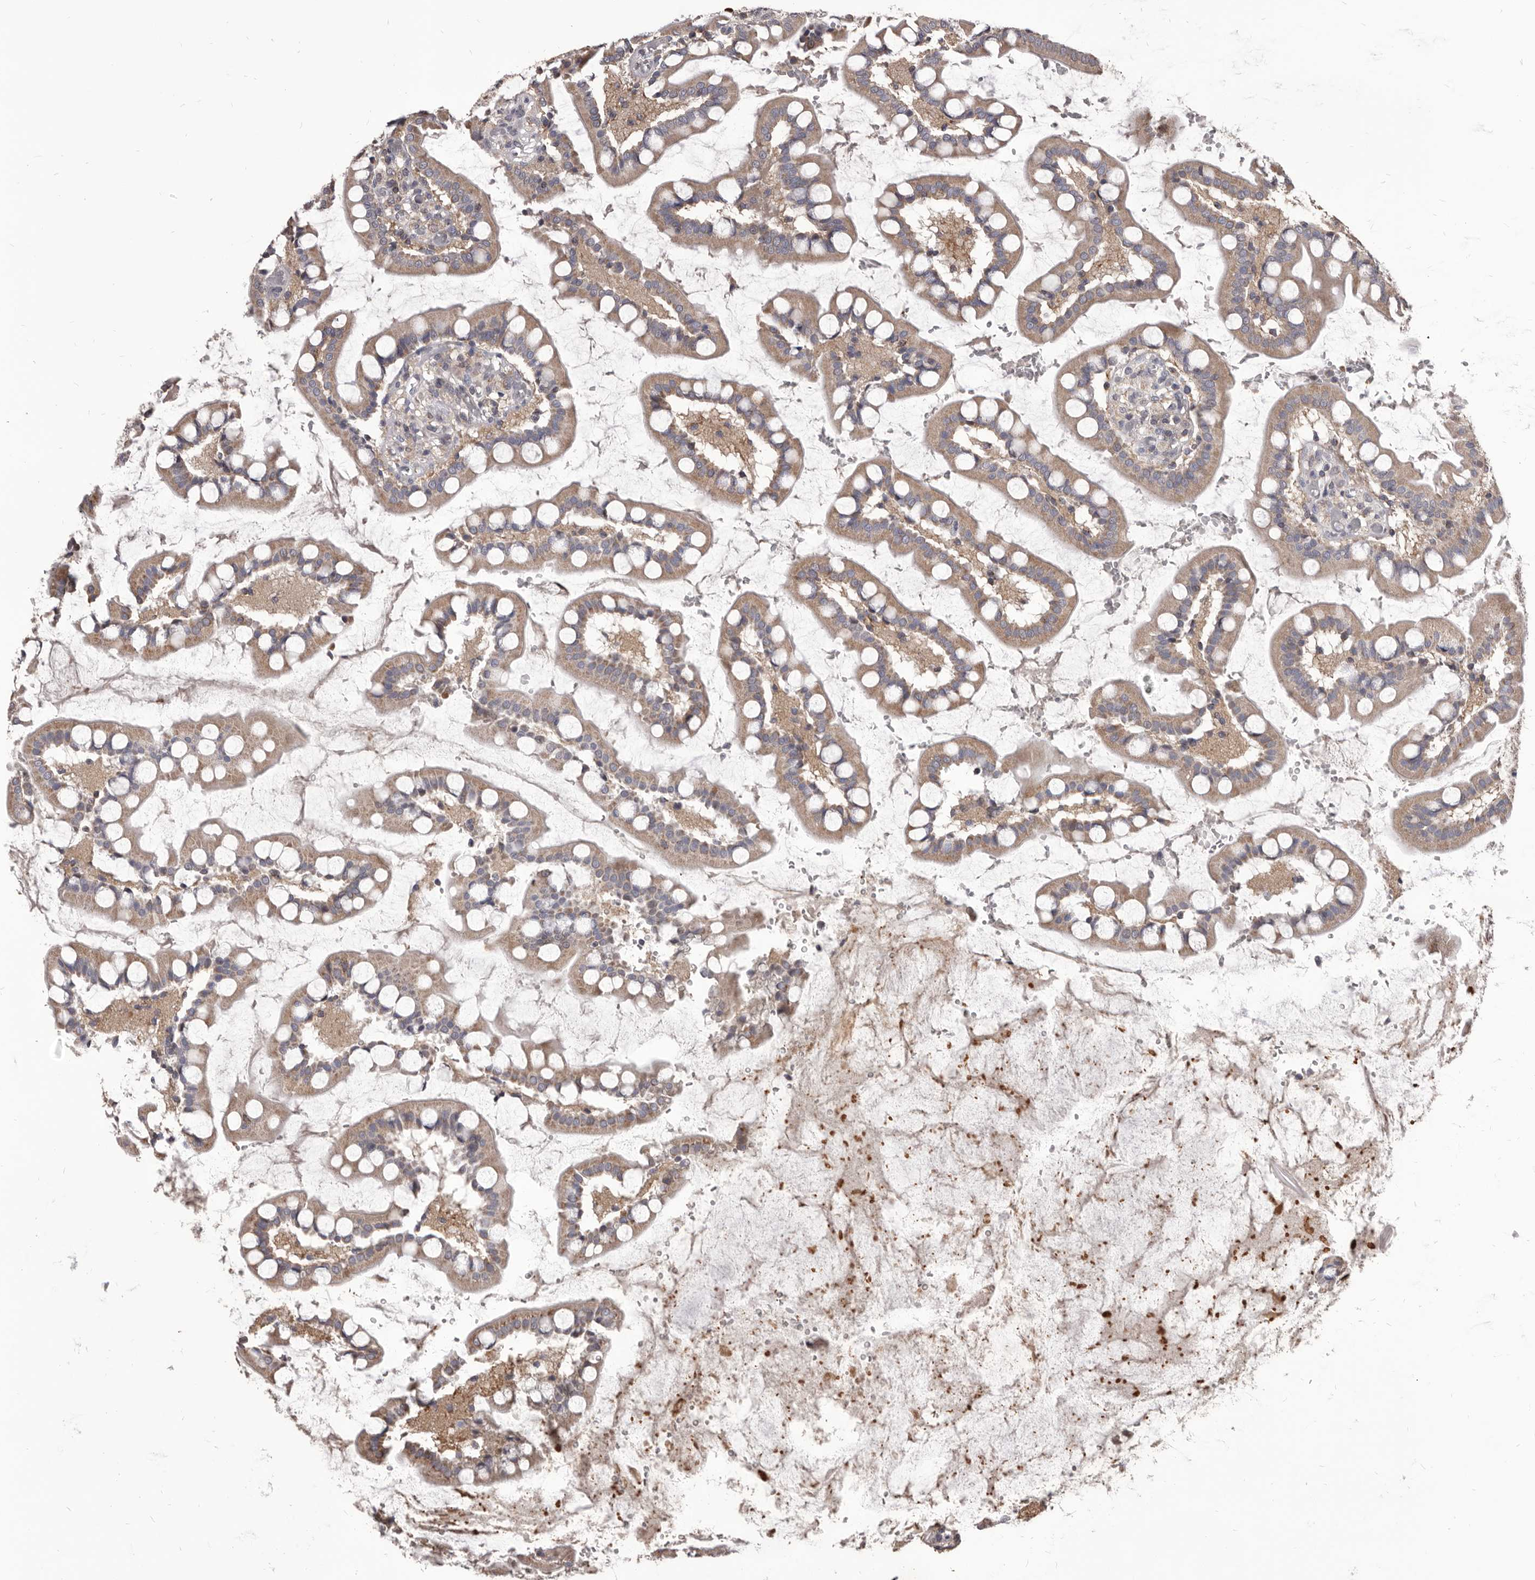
{"staining": {"intensity": "moderate", "quantity": ">75%", "location": "cytoplasmic/membranous"}, "tissue": "small intestine", "cell_type": "Glandular cells", "image_type": "normal", "snomed": [{"axis": "morphology", "description": "Normal tissue, NOS"}, {"axis": "topography", "description": "Small intestine"}], "caption": "A brown stain highlights moderate cytoplasmic/membranous expression of a protein in glandular cells of benign small intestine.", "gene": "MAP3K14", "patient": {"sex": "male", "age": 52}}